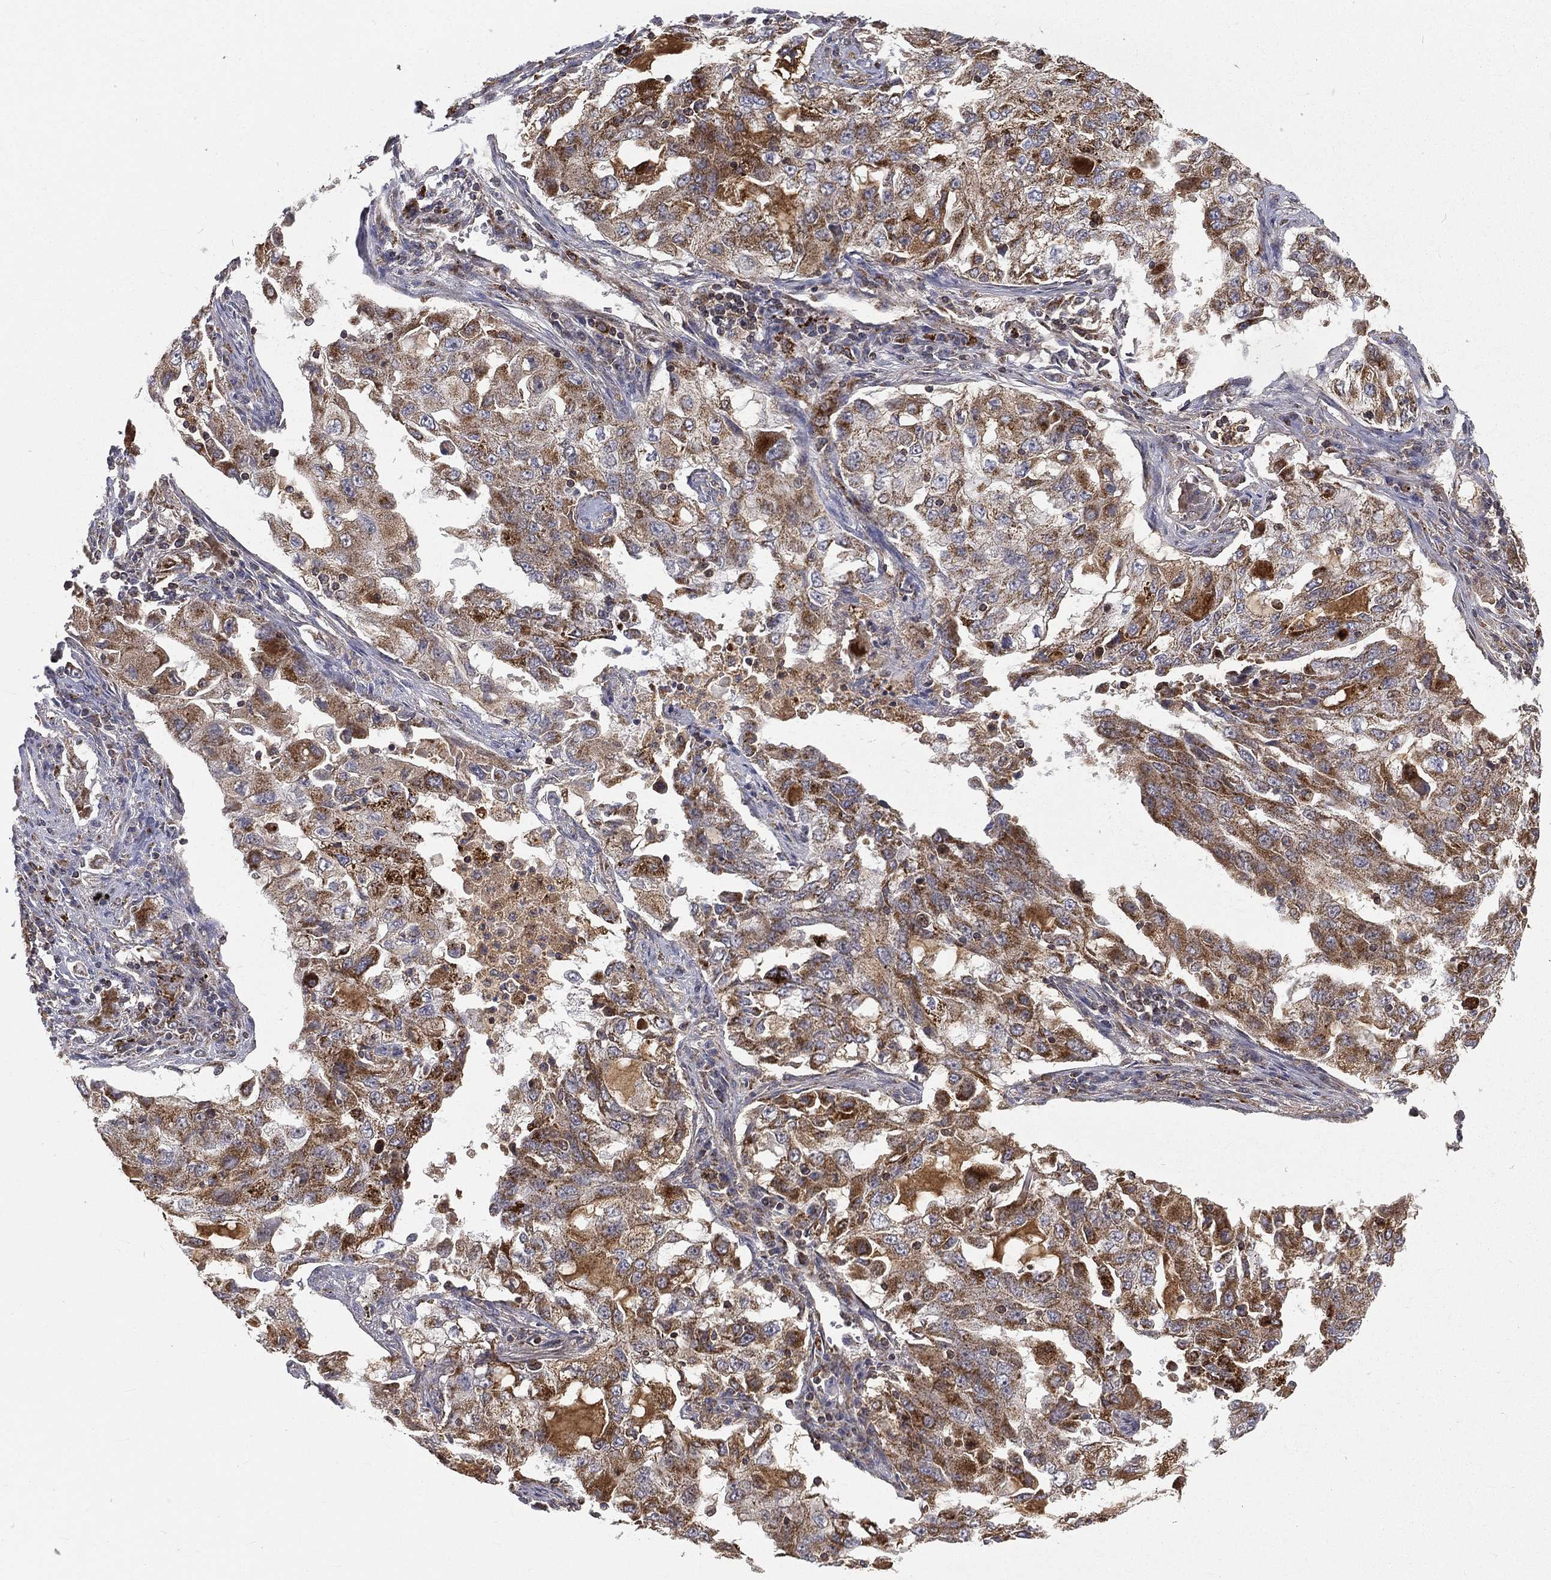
{"staining": {"intensity": "strong", "quantity": "25%-75%", "location": "cytoplasmic/membranous"}, "tissue": "lung cancer", "cell_type": "Tumor cells", "image_type": "cancer", "snomed": [{"axis": "morphology", "description": "Adenocarcinoma, NOS"}, {"axis": "topography", "description": "Lung"}], "caption": "Human adenocarcinoma (lung) stained with a protein marker reveals strong staining in tumor cells.", "gene": "RIN3", "patient": {"sex": "female", "age": 61}}